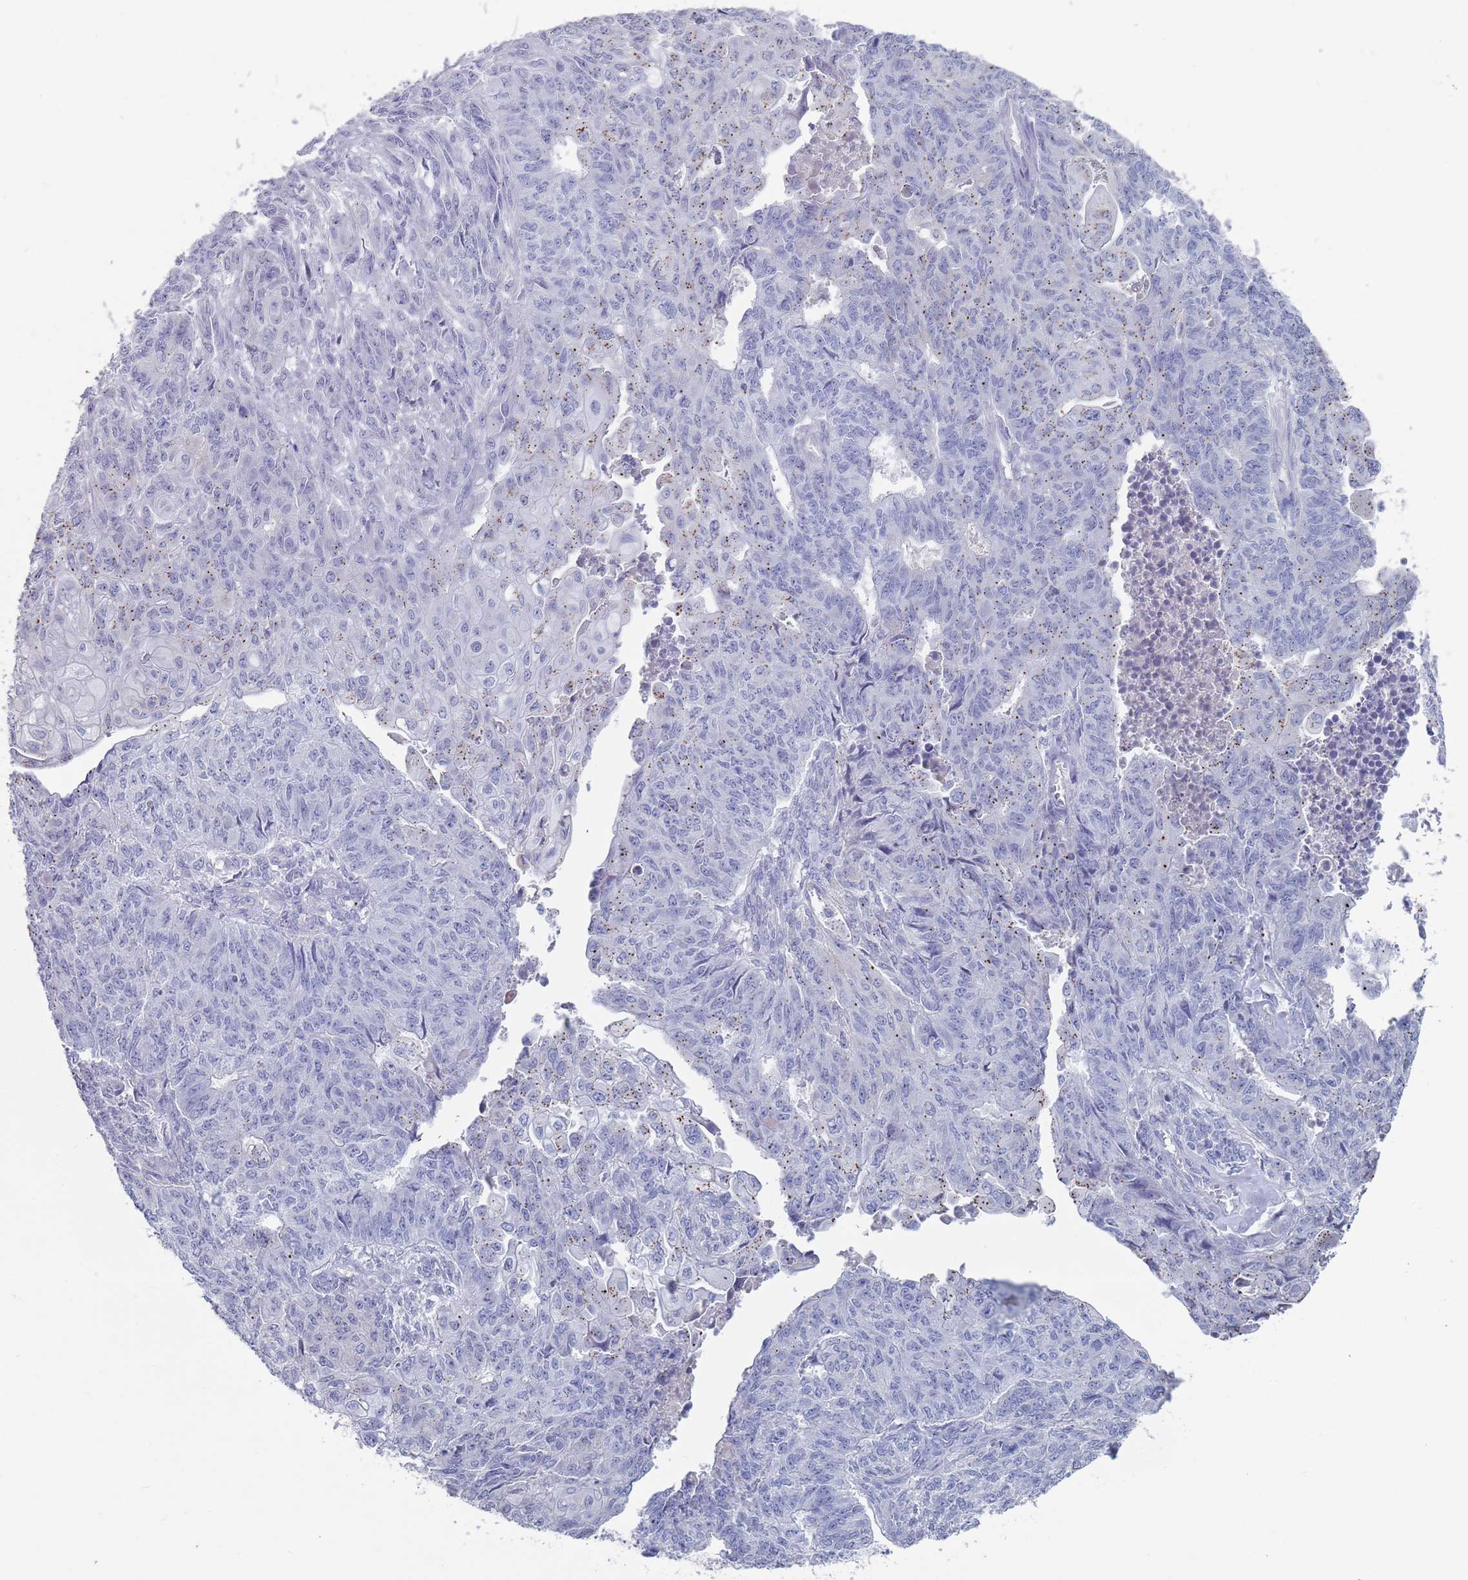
{"staining": {"intensity": "weak", "quantity": "25%-75%", "location": "cytoplasmic/membranous"}, "tissue": "endometrial cancer", "cell_type": "Tumor cells", "image_type": "cancer", "snomed": [{"axis": "morphology", "description": "Adenocarcinoma, NOS"}, {"axis": "topography", "description": "Endometrium"}], "caption": "There is low levels of weak cytoplasmic/membranous staining in tumor cells of adenocarcinoma (endometrial), as demonstrated by immunohistochemical staining (brown color).", "gene": "MAT1A", "patient": {"sex": "female", "age": 32}}